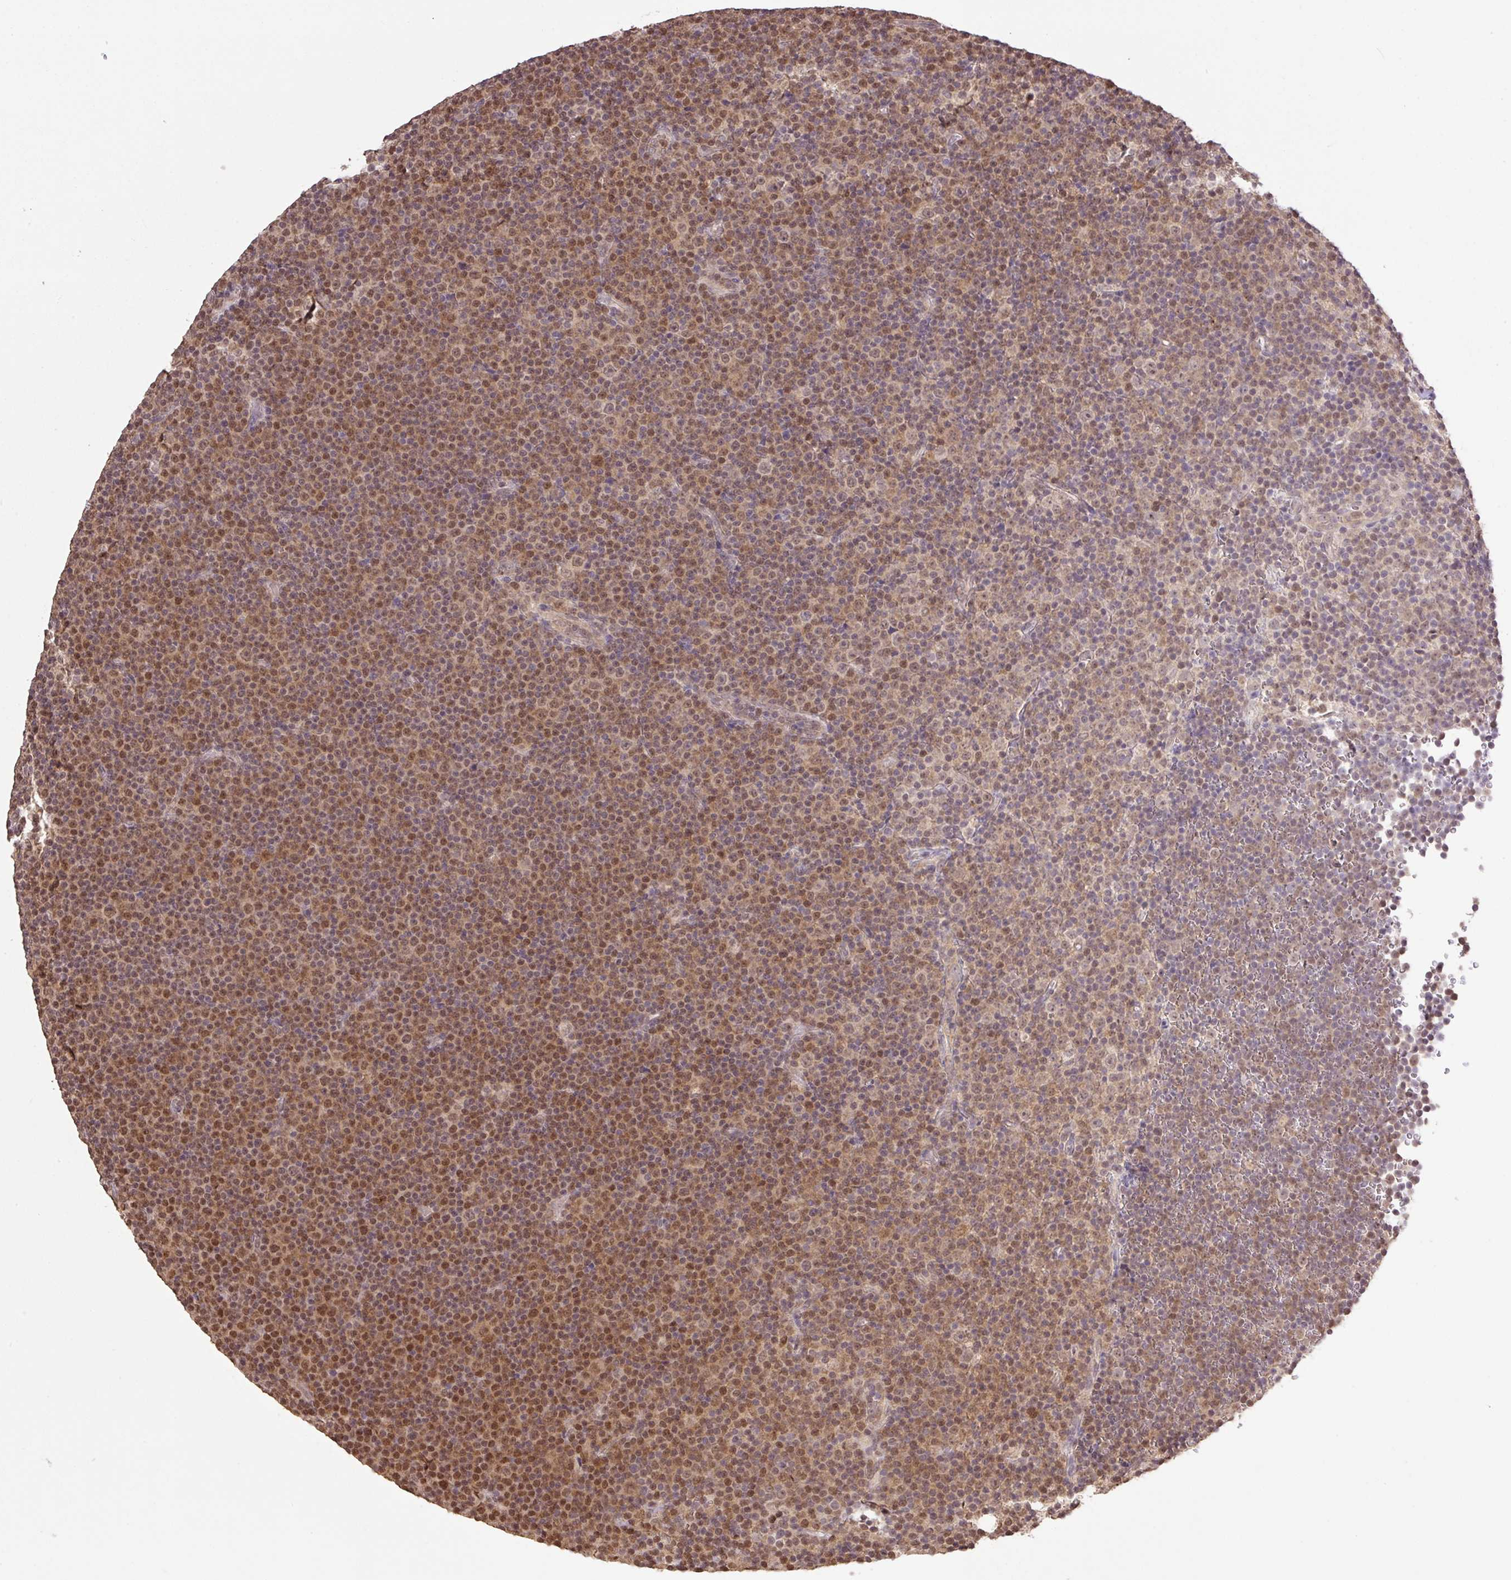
{"staining": {"intensity": "moderate", "quantity": ">75%", "location": "nuclear"}, "tissue": "lymphoma", "cell_type": "Tumor cells", "image_type": "cancer", "snomed": [{"axis": "morphology", "description": "Malignant lymphoma, non-Hodgkin's type, Low grade"}, {"axis": "topography", "description": "Lymph node"}], "caption": "Protein expression analysis of lymphoma exhibits moderate nuclear positivity in about >75% of tumor cells.", "gene": "VPS25", "patient": {"sex": "female", "age": 67}}